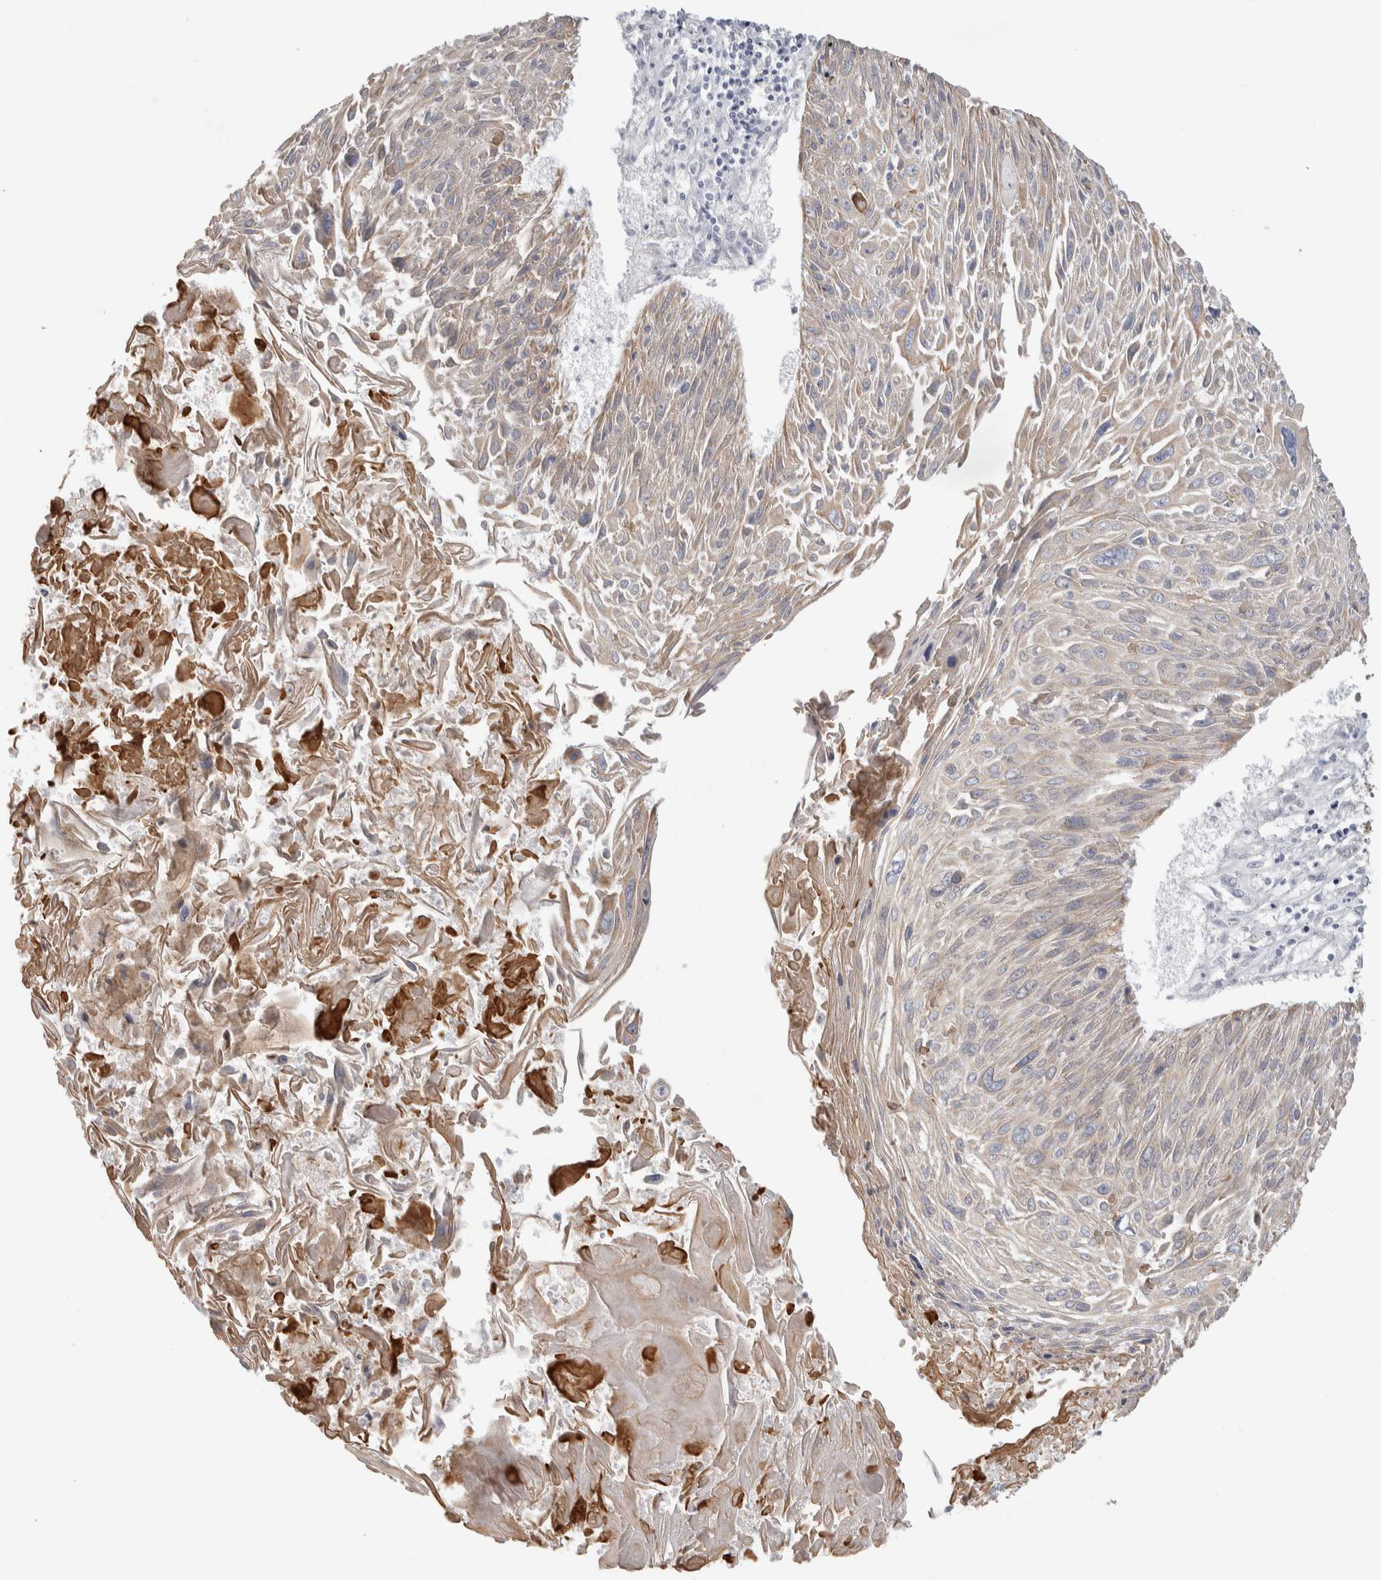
{"staining": {"intensity": "weak", "quantity": "<25%", "location": "cytoplasmic/membranous"}, "tissue": "cervical cancer", "cell_type": "Tumor cells", "image_type": "cancer", "snomed": [{"axis": "morphology", "description": "Squamous cell carcinoma, NOS"}, {"axis": "topography", "description": "Cervix"}], "caption": "Immunohistochemistry photomicrograph of neoplastic tissue: cervical cancer stained with DAB (3,3'-diaminobenzidine) shows no significant protein staining in tumor cells.", "gene": "DCXR", "patient": {"sex": "female", "age": 51}}